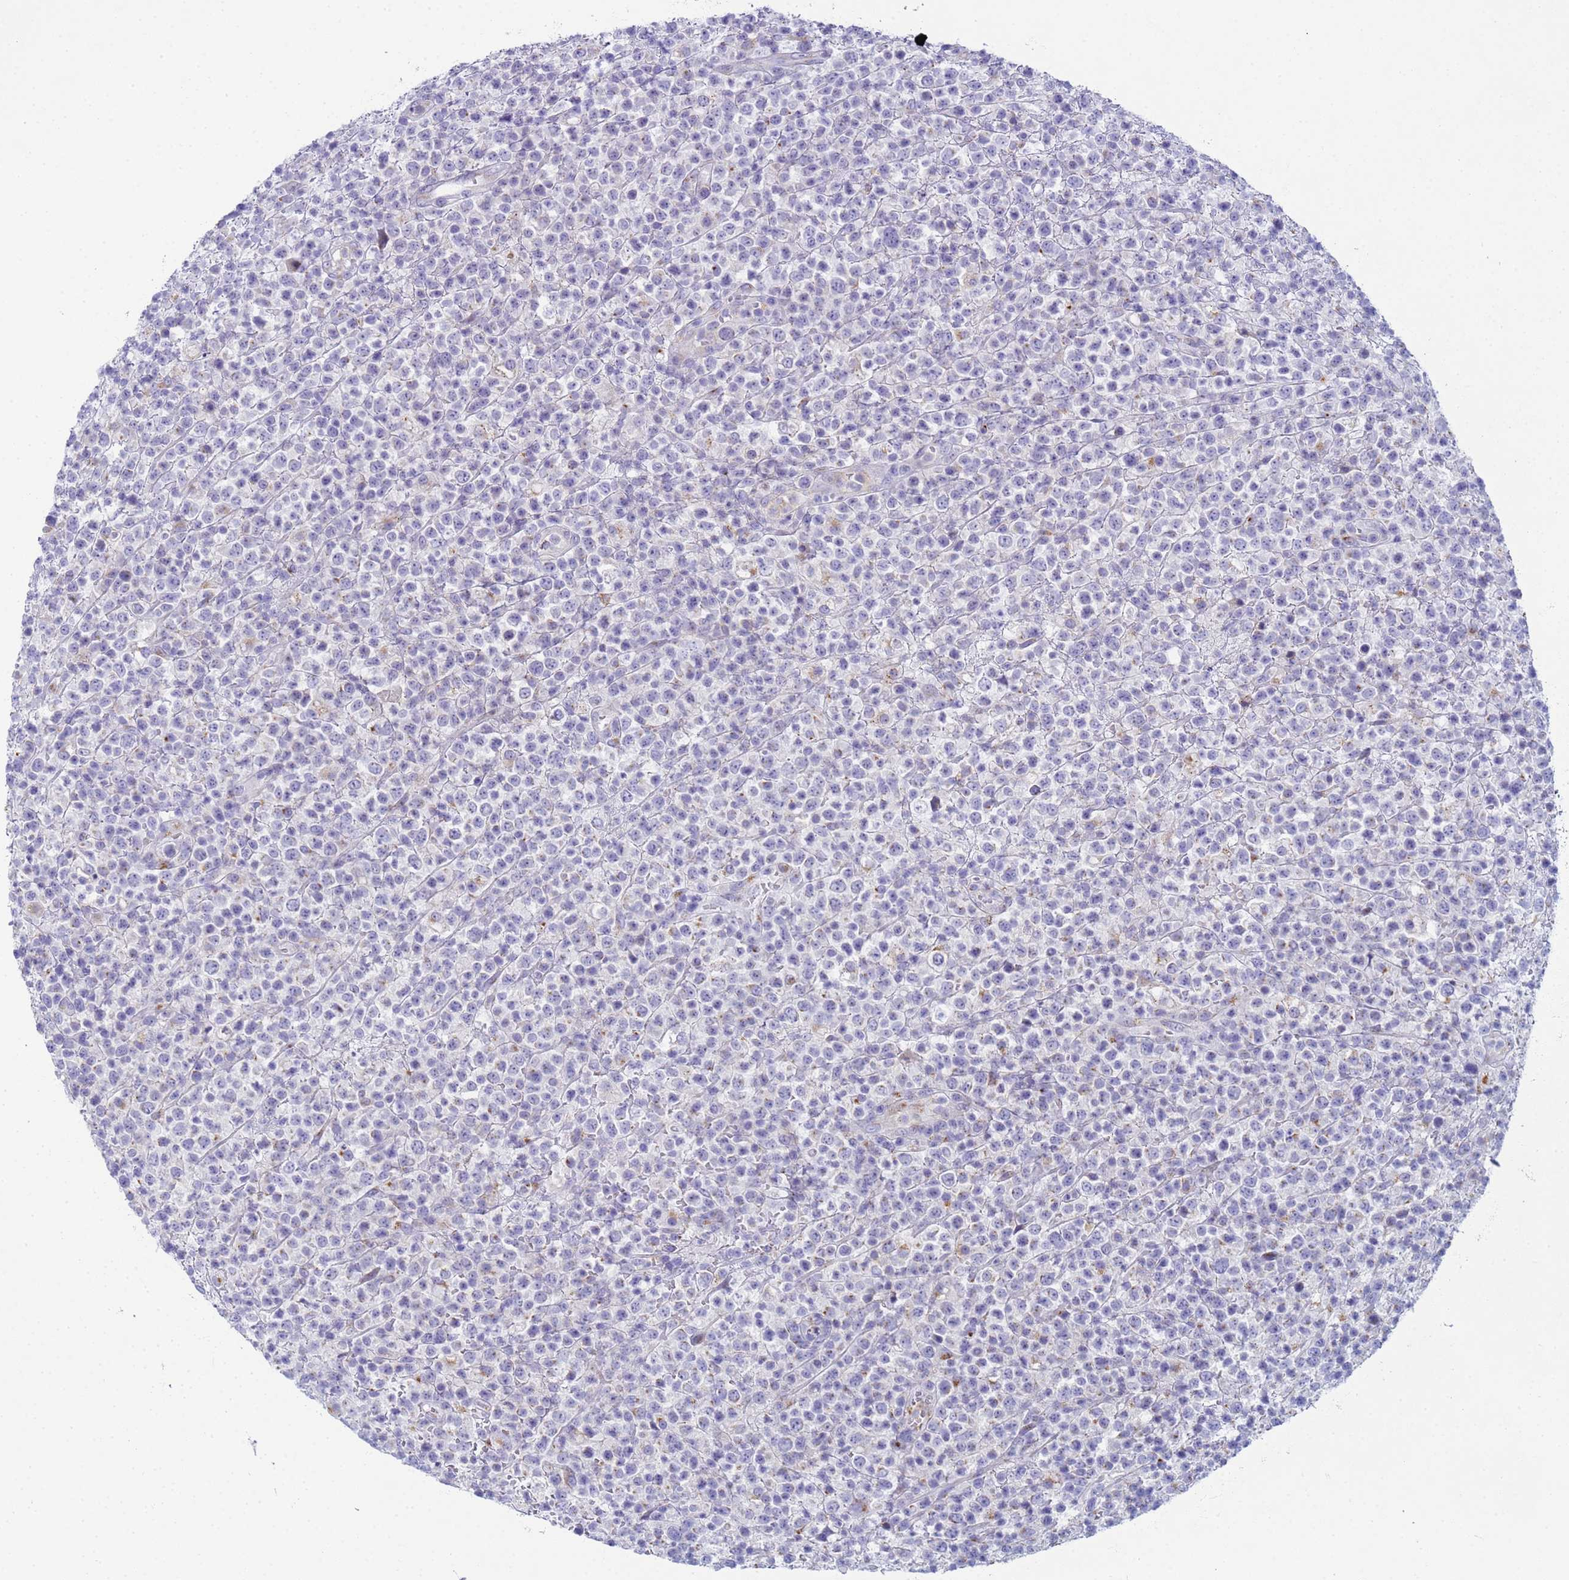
{"staining": {"intensity": "negative", "quantity": "none", "location": "none"}, "tissue": "lymphoma", "cell_type": "Tumor cells", "image_type": "cancer", "snomed": [{"axis": "morphology", "description": "Malignant lymphoma, non-Hodgkin's type, High grade"}, {"axis": "topography", "description": "Colon"}], "caption": "DAB immunohistochemical staining of lymphoma exhibits no significant staining in tumor cells. Nuclei are stained in blue.", "gene": "CR1", "patient": {"sex": "female", "age": 53}}